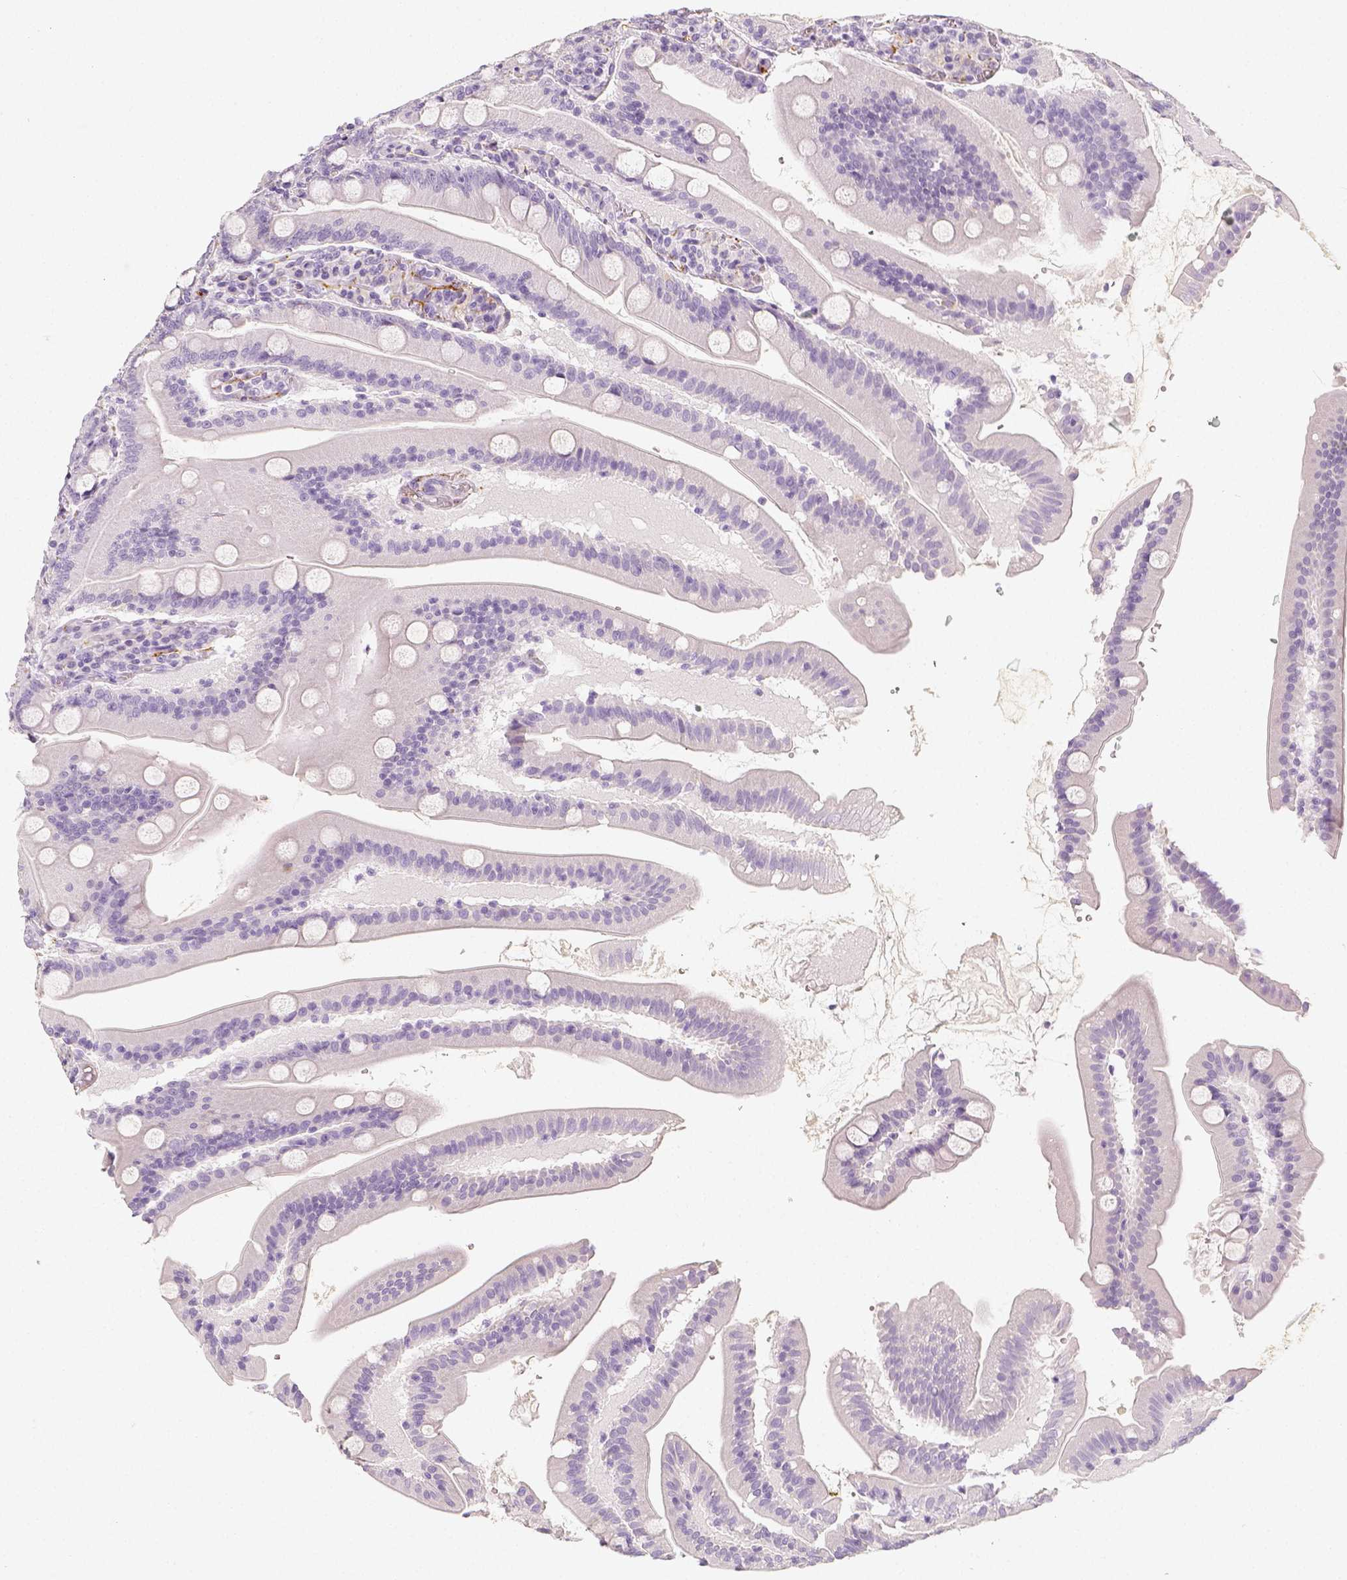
{"staining": {"intensity": "negative", "quantity": "none", "location": "none"}, "tissue": "small intestine", "cell_type": "Glandular cells", "image_type": "normal", "snomed": [{"axis": "morphology", "description": "Normal tissue, NOS"}, {"axis": "topography", "description": "Small intestine"}], "caption": "Immunohistochemistry (IHC) image of unremarkable small intestine stained for a protein (brown), which reveals no positivity in glandular cells.", "gene": "NECAB2", "patient": {"sex": "male", "age": 37}}